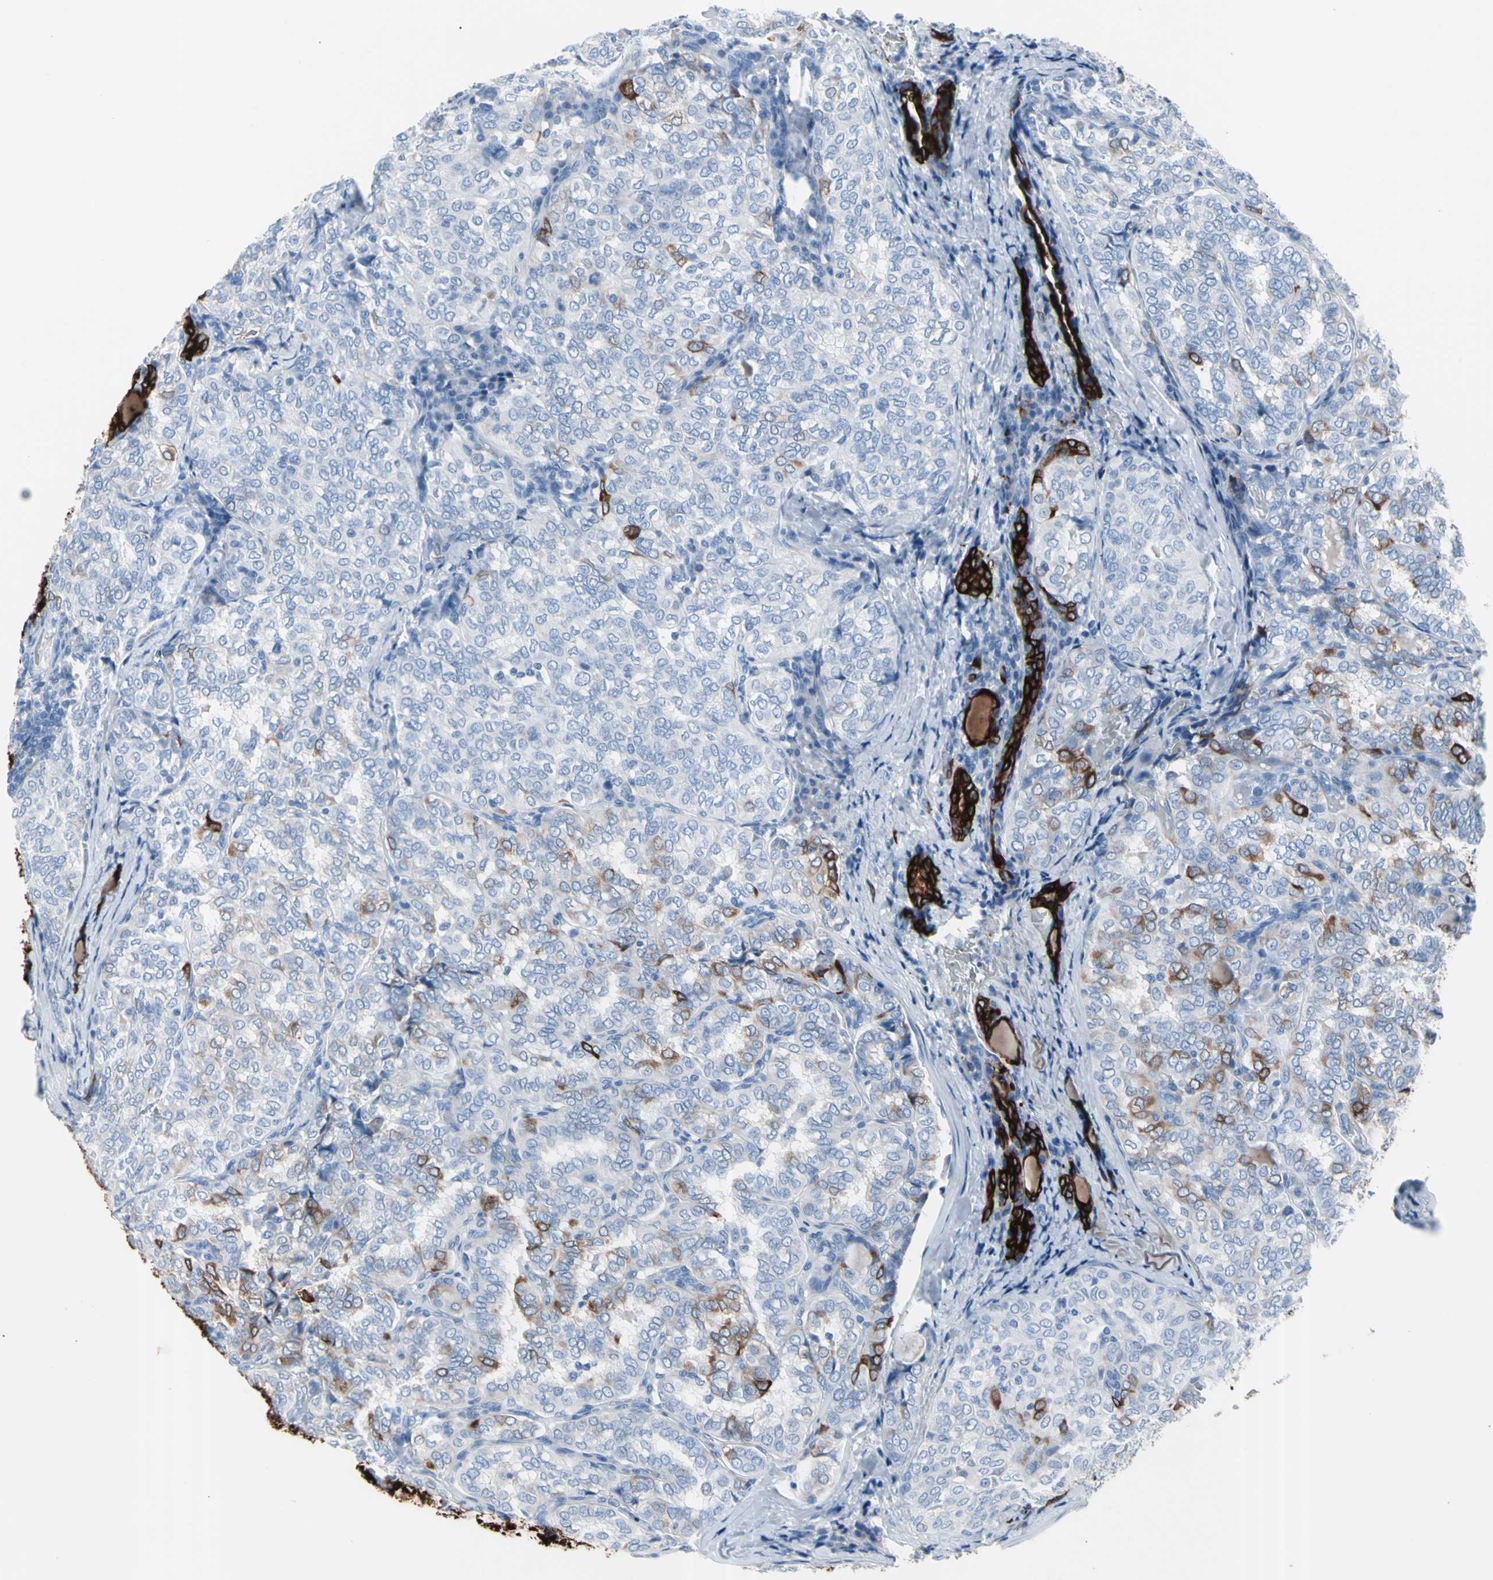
{"staining": {"intensity": "strong", "quantity": "<25%", "location": "cytoplasmic/membranous"}, "tissue": "thyroid cancer", "cell_type": "Tumor cells", "image_type": "cancer", "snomed": [{"axis": "morphology", "description": "Normal tissue, NOS"}, {"axis": "morphology", "description": "Papillary adenocarcinoma, NOS"}, {"axis": "topography", "description": "Thyroid gland"}], "caption": "Brown immunohistochemical staining in human papillary adenocarcinoma (thyroid) displays strong cytoplasmic/membranous expression in approximately <25% of tumor cells.", "gene": "TPO", "patient": {"sex": "female", "age": 30}}